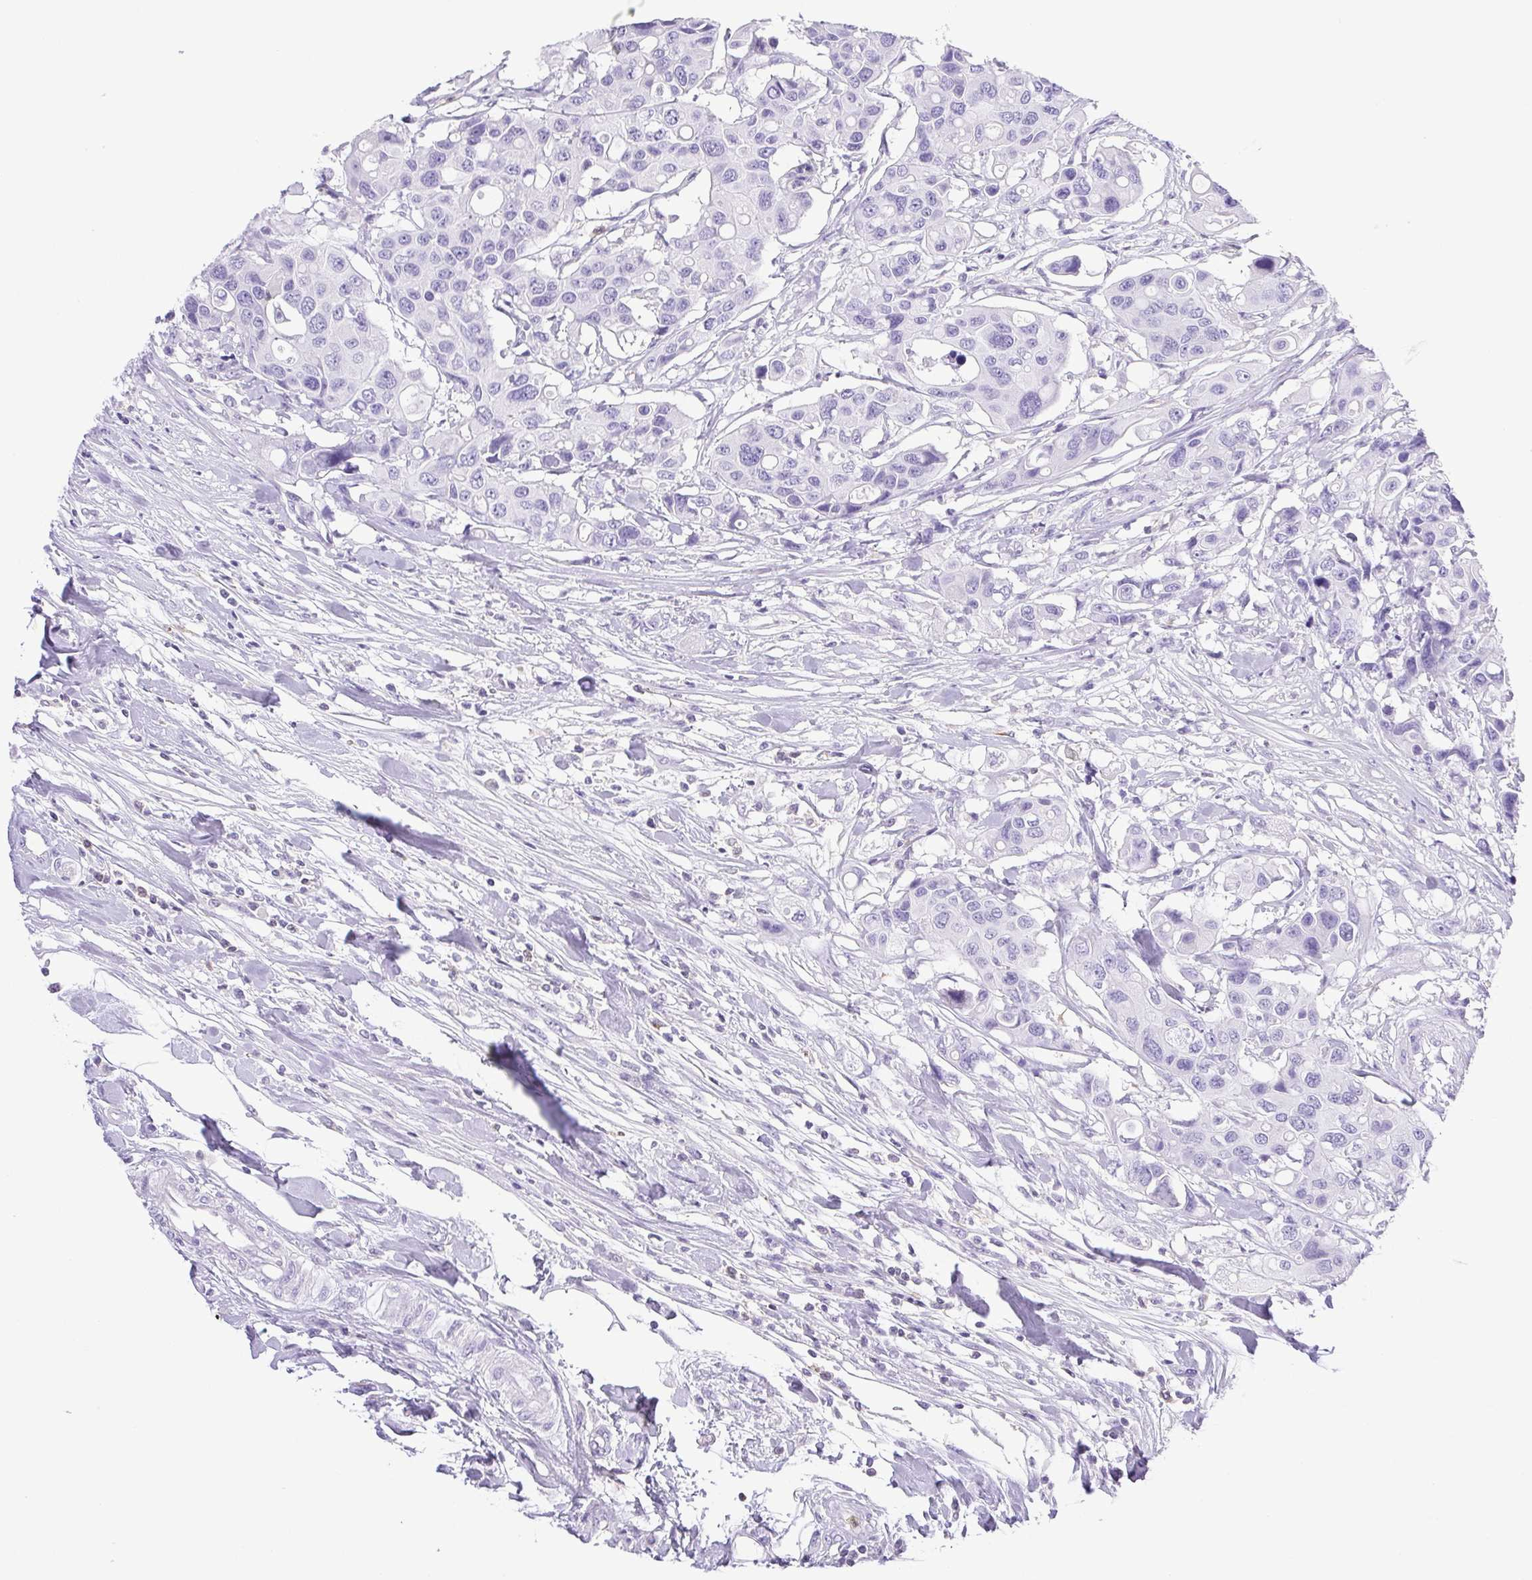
{"staining": {"intensity": "negative", "quantity": "none", "location": "none"}, "tissue": "colorectal cancer", "cell_type": "Tumor cells", "image_type": "cancer", "snomed": [{"axis": "morphology", "description": "Adenocarcinoma, NOS"}, {"axis": "topography", "description": "Colon"}], "caption": "This is a histopathology image of immunohistochemistry staining of colorectal adenocarcinoma, which shows no expression in tumor cells.", "gene": "SYNPR", "patient": {"sex": "male", "age": 77}}